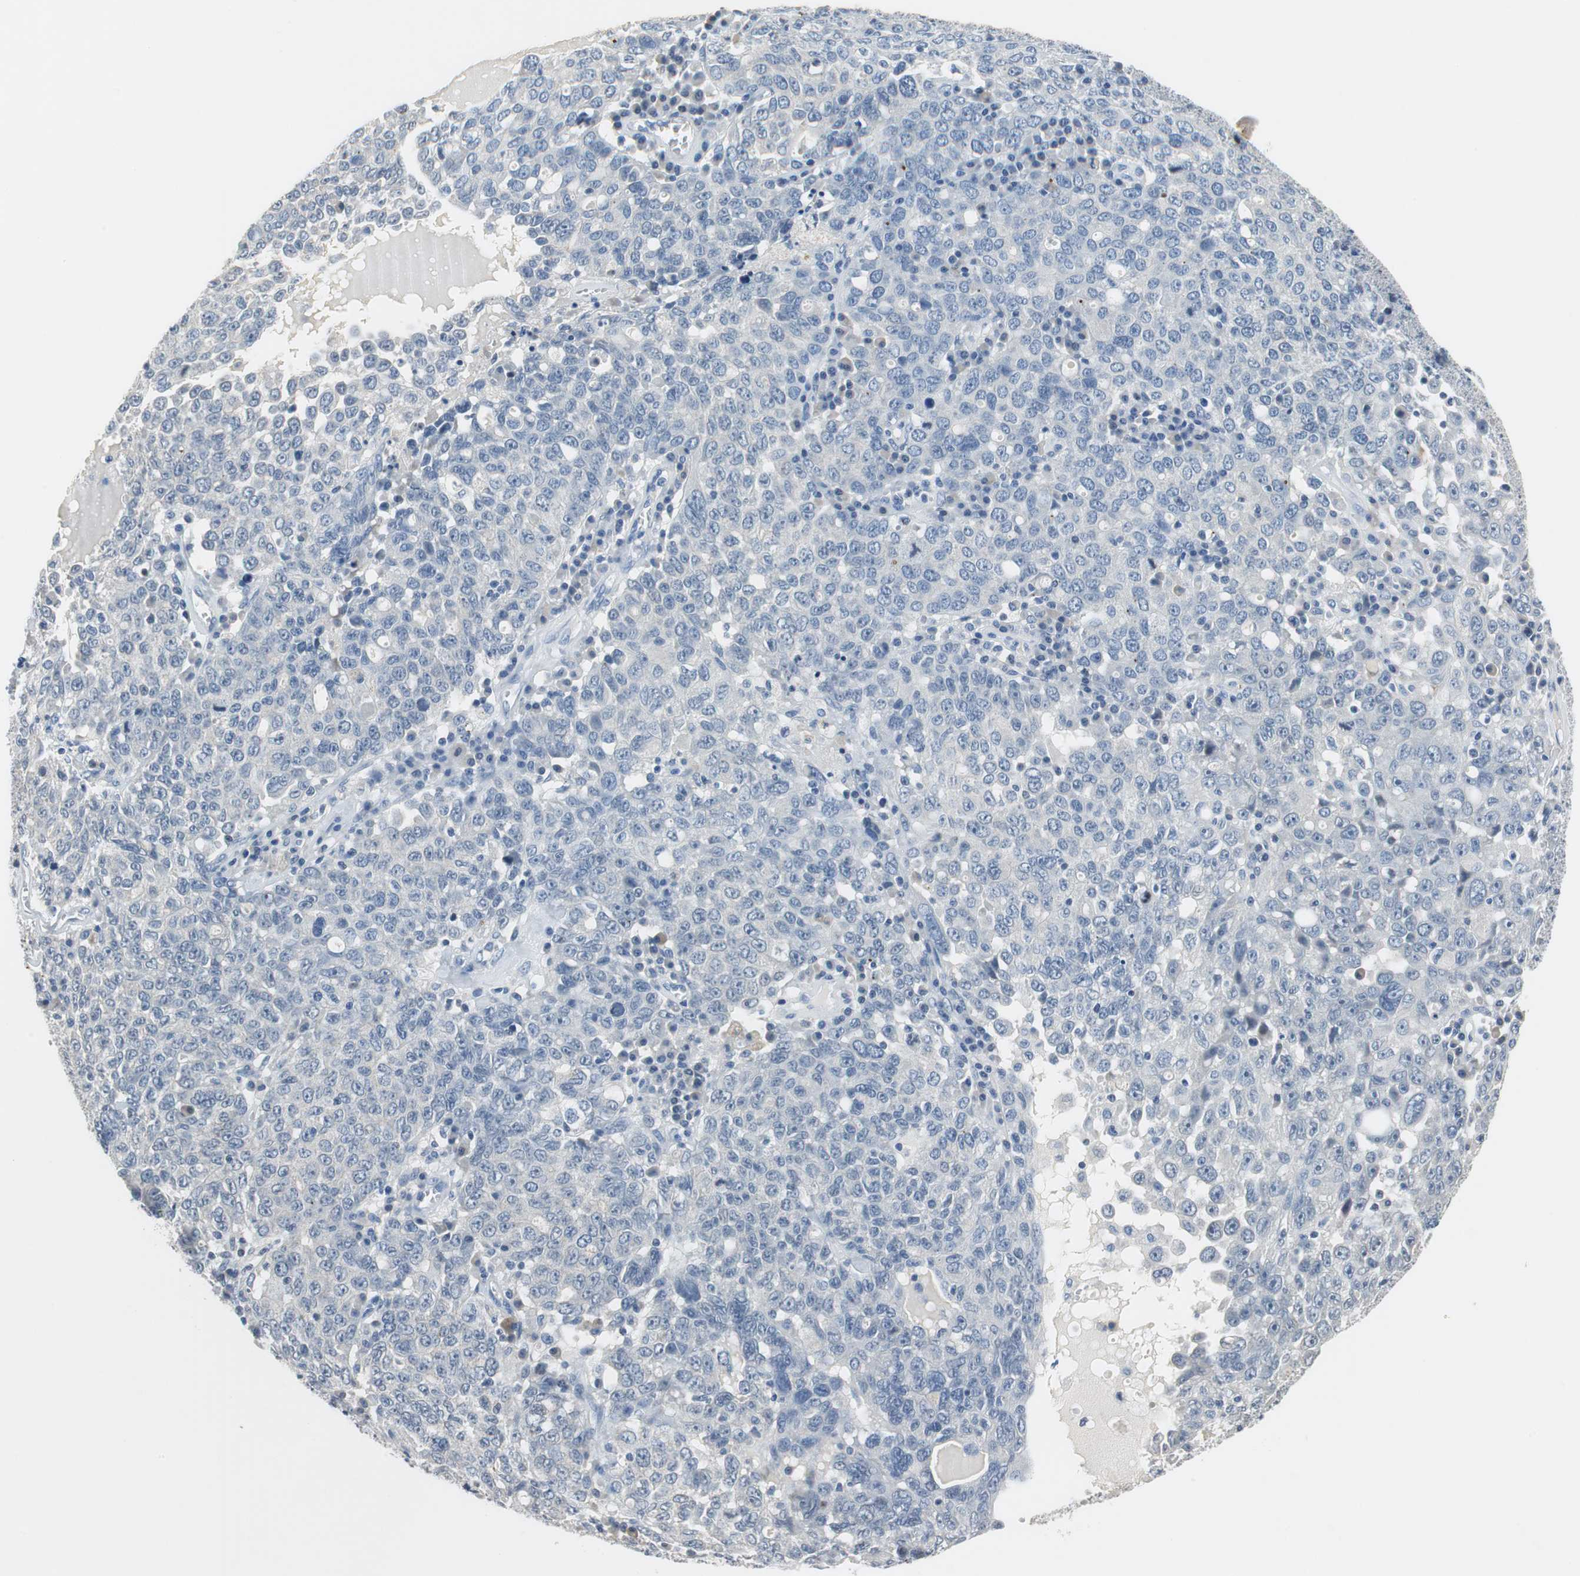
{"staining": {"intensity": "negative", "quantity": "none", "location": "none"}, "tissue": "ovarian cancer", "cell_type": "Tumor cells", "image_type": "cancer", "snomed": [{"axis": "morphology", "description": "Carcinoma, endometroid"}, {"axis": "topography", "description": "Ovary"}], "caption": "DAB immunohistochemical staining of ovarian cancer demonstrates no significant staining in tumor cells. Brightfield microscopy of immunohistochemistry stained with DAB (3,3'-diaminobenzidine) (brown) and hematoxylin (blue), captured at high magnification.", "gene": "MUC7", "patient": {"sex": "female", "age": 62}}